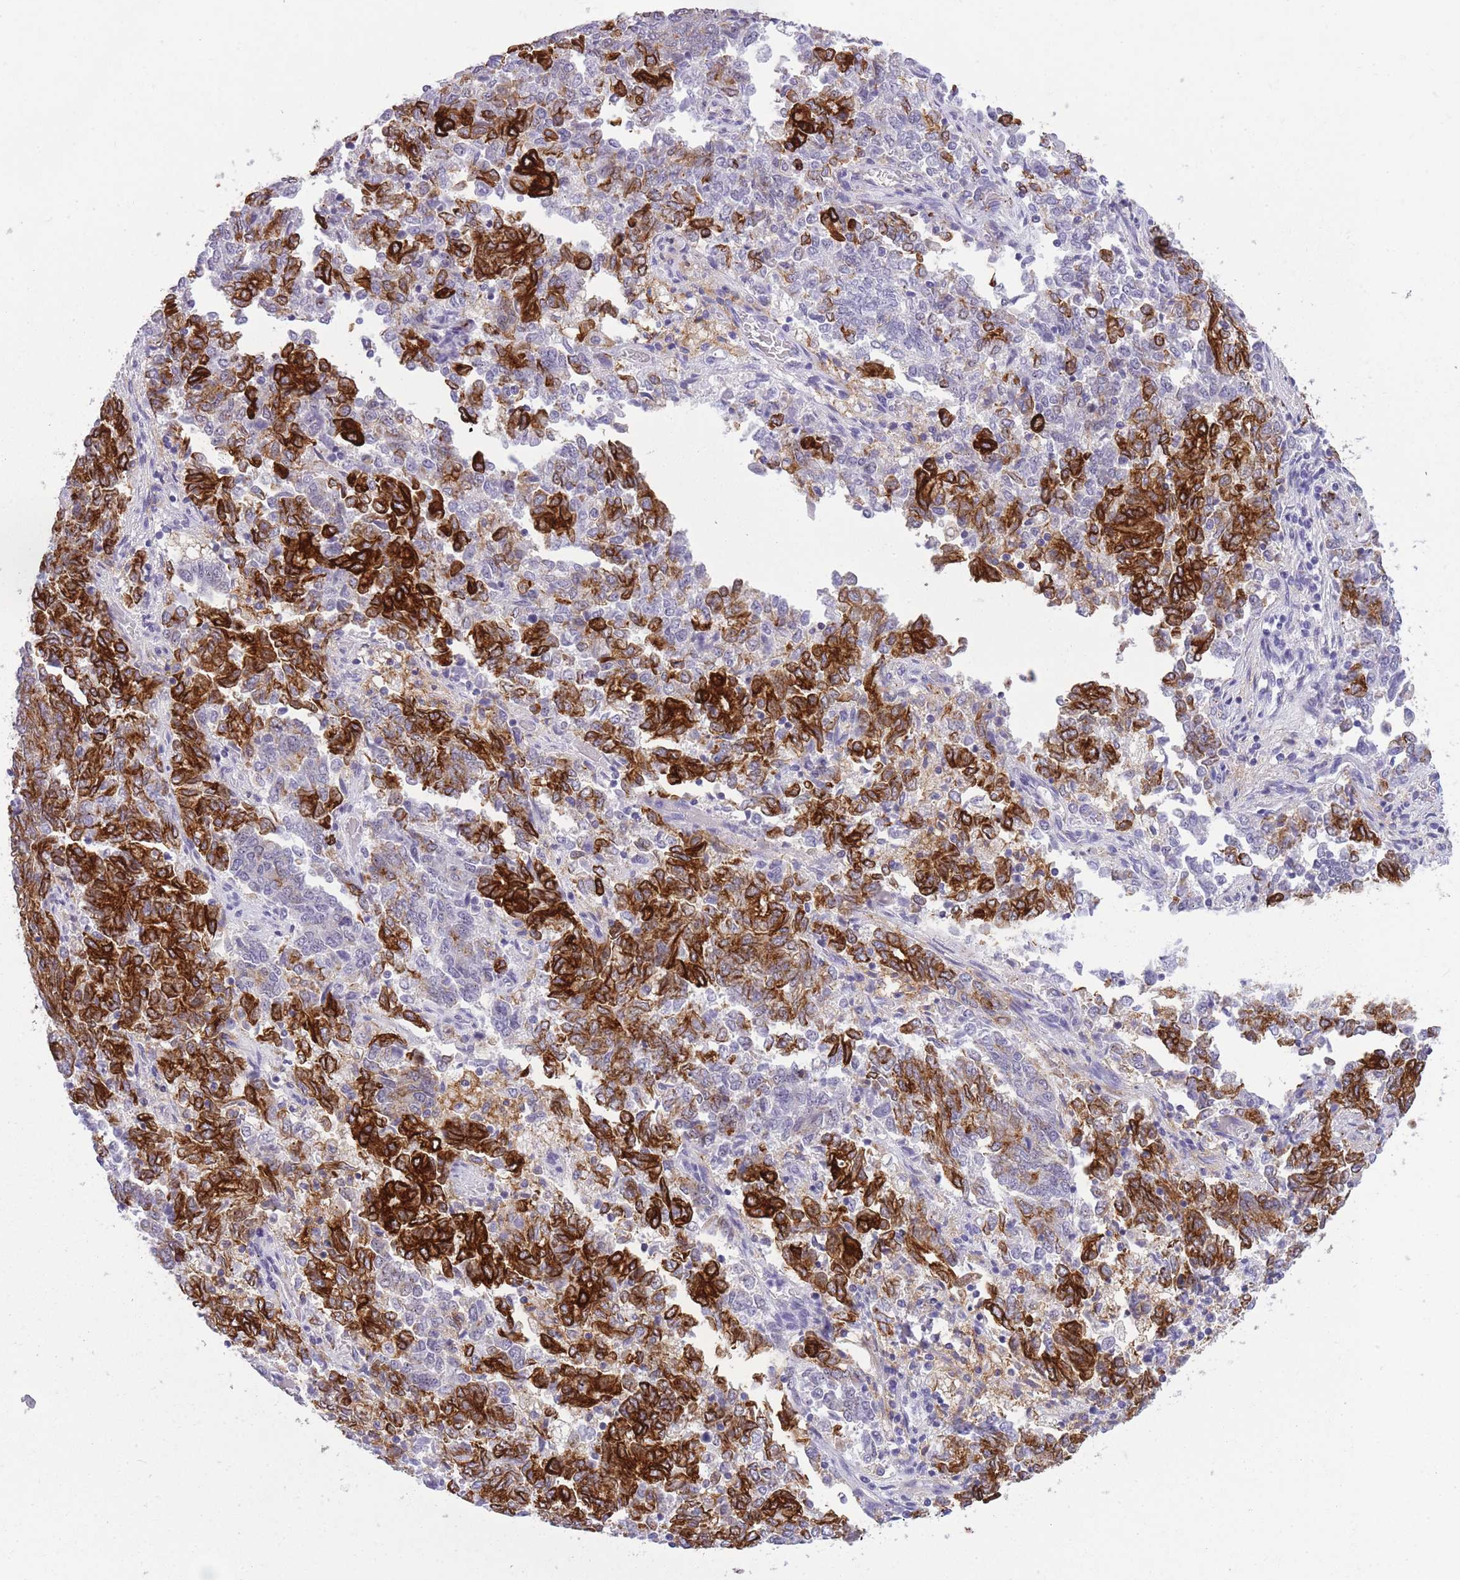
{"staining": {"intensity": "strong", "quantity": "25%-75%", "location": "cytoplasmic/membranous"}, "tissue": "endometrial cancer", "cell_type": "Tumor cells", "image_type": "cancer", "snomed": [{"axis": "morphology", "description": "Adenocarcinoma, NOS"}, {"axis": "topography", "description": "Endometrium"}], "caption": "Tumor cells show high levels of strong cytoplasmic/membranous expression in about 25%-75% of cells in endometrial cancer.", "gene": "RADX", "patient": {"sex": "female", "age": 80}}